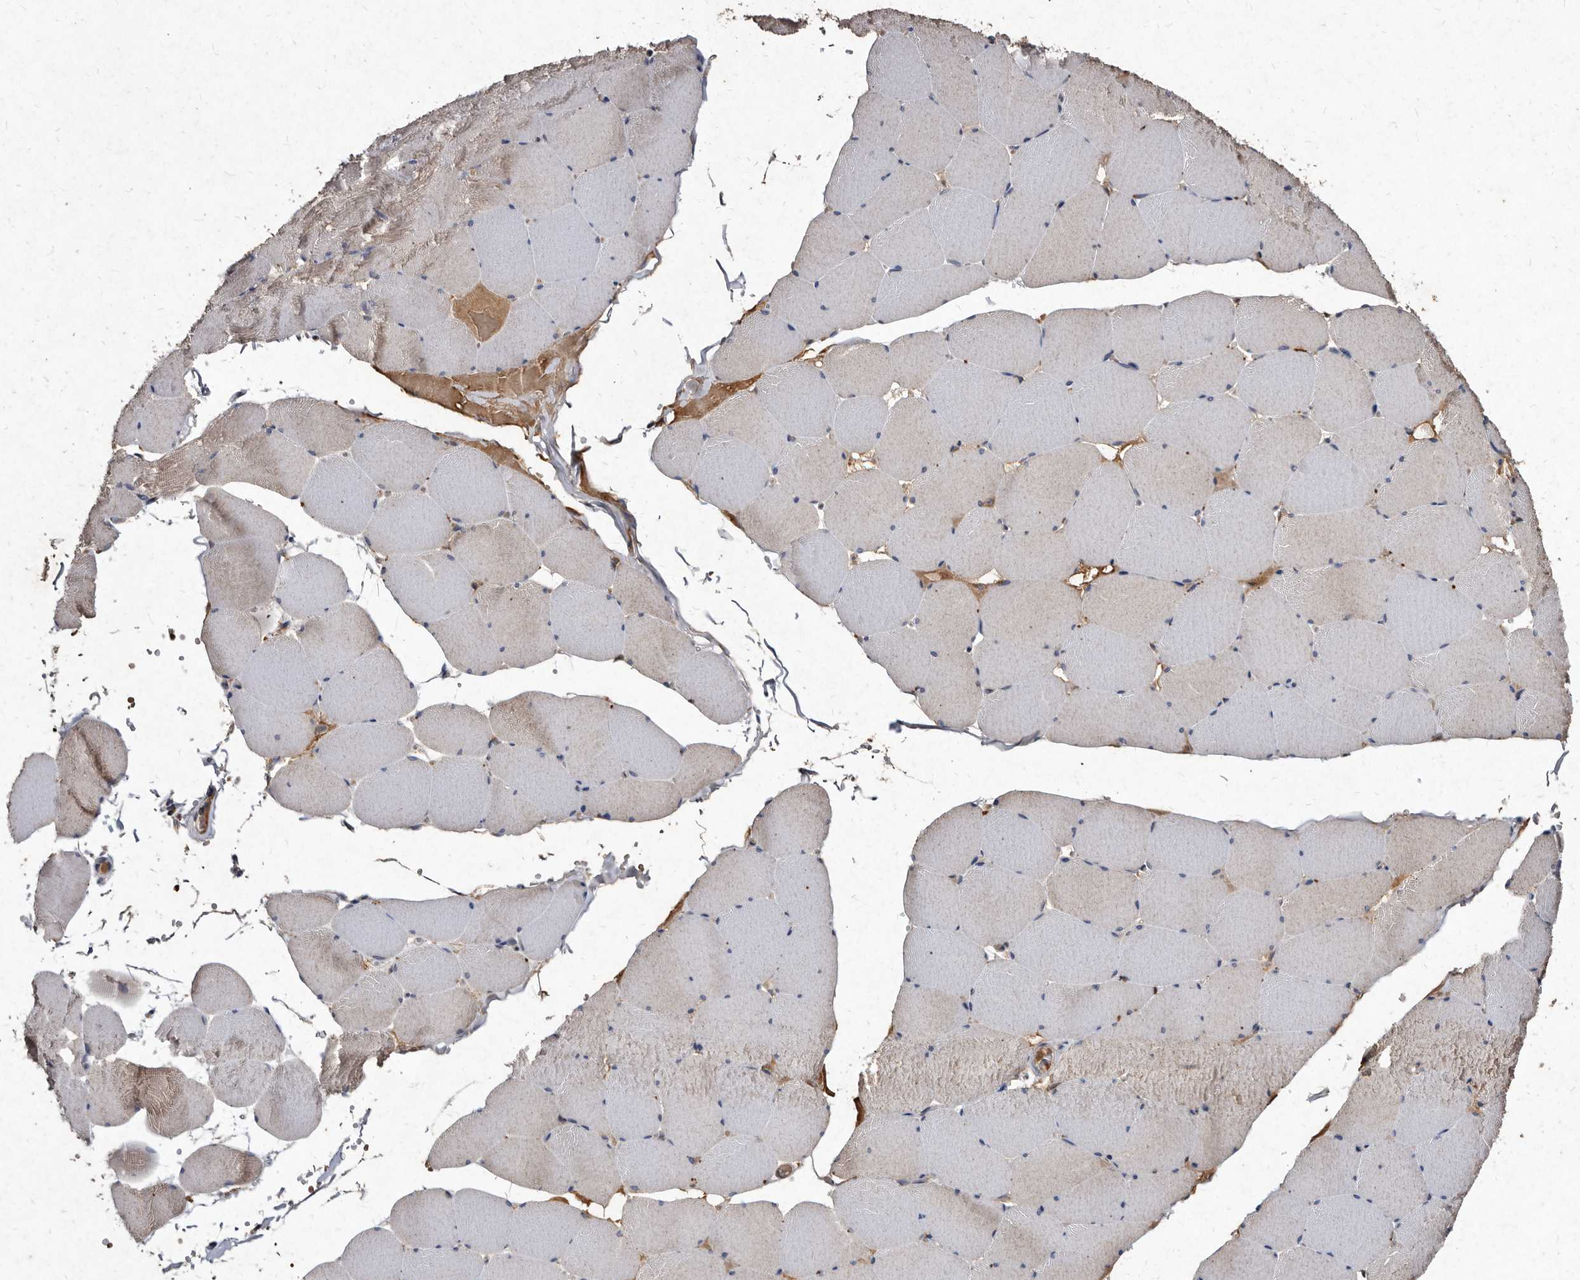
{"staining": {"intensity": "weak", "quantity": "<25%", "location": "cytoplasmic/membranous"}, "tissue": "skeletal muscle", "cell_type": "Myocytes", "image_type": "normal", "snomed": [{"axis": "morphology", "description": "Normal tissue, NOS"}, {"axis": "topography", "description": "Skeletal muscle"}, {"axis": "topography", "description": "Head-Neck"}], "caption": "DAB (3,3'-diaminobenzidine) immunohistochemical staining of unremarkable skeletal muscle displays no significant staining in myocytes. Brightfield microscopy of immunohistochemistry stained with DAB (brown) and hematoxylin (blue), captured at high magnification.", "gene": "YPEL1", "patient": {"sex": "male", "age": 66}}